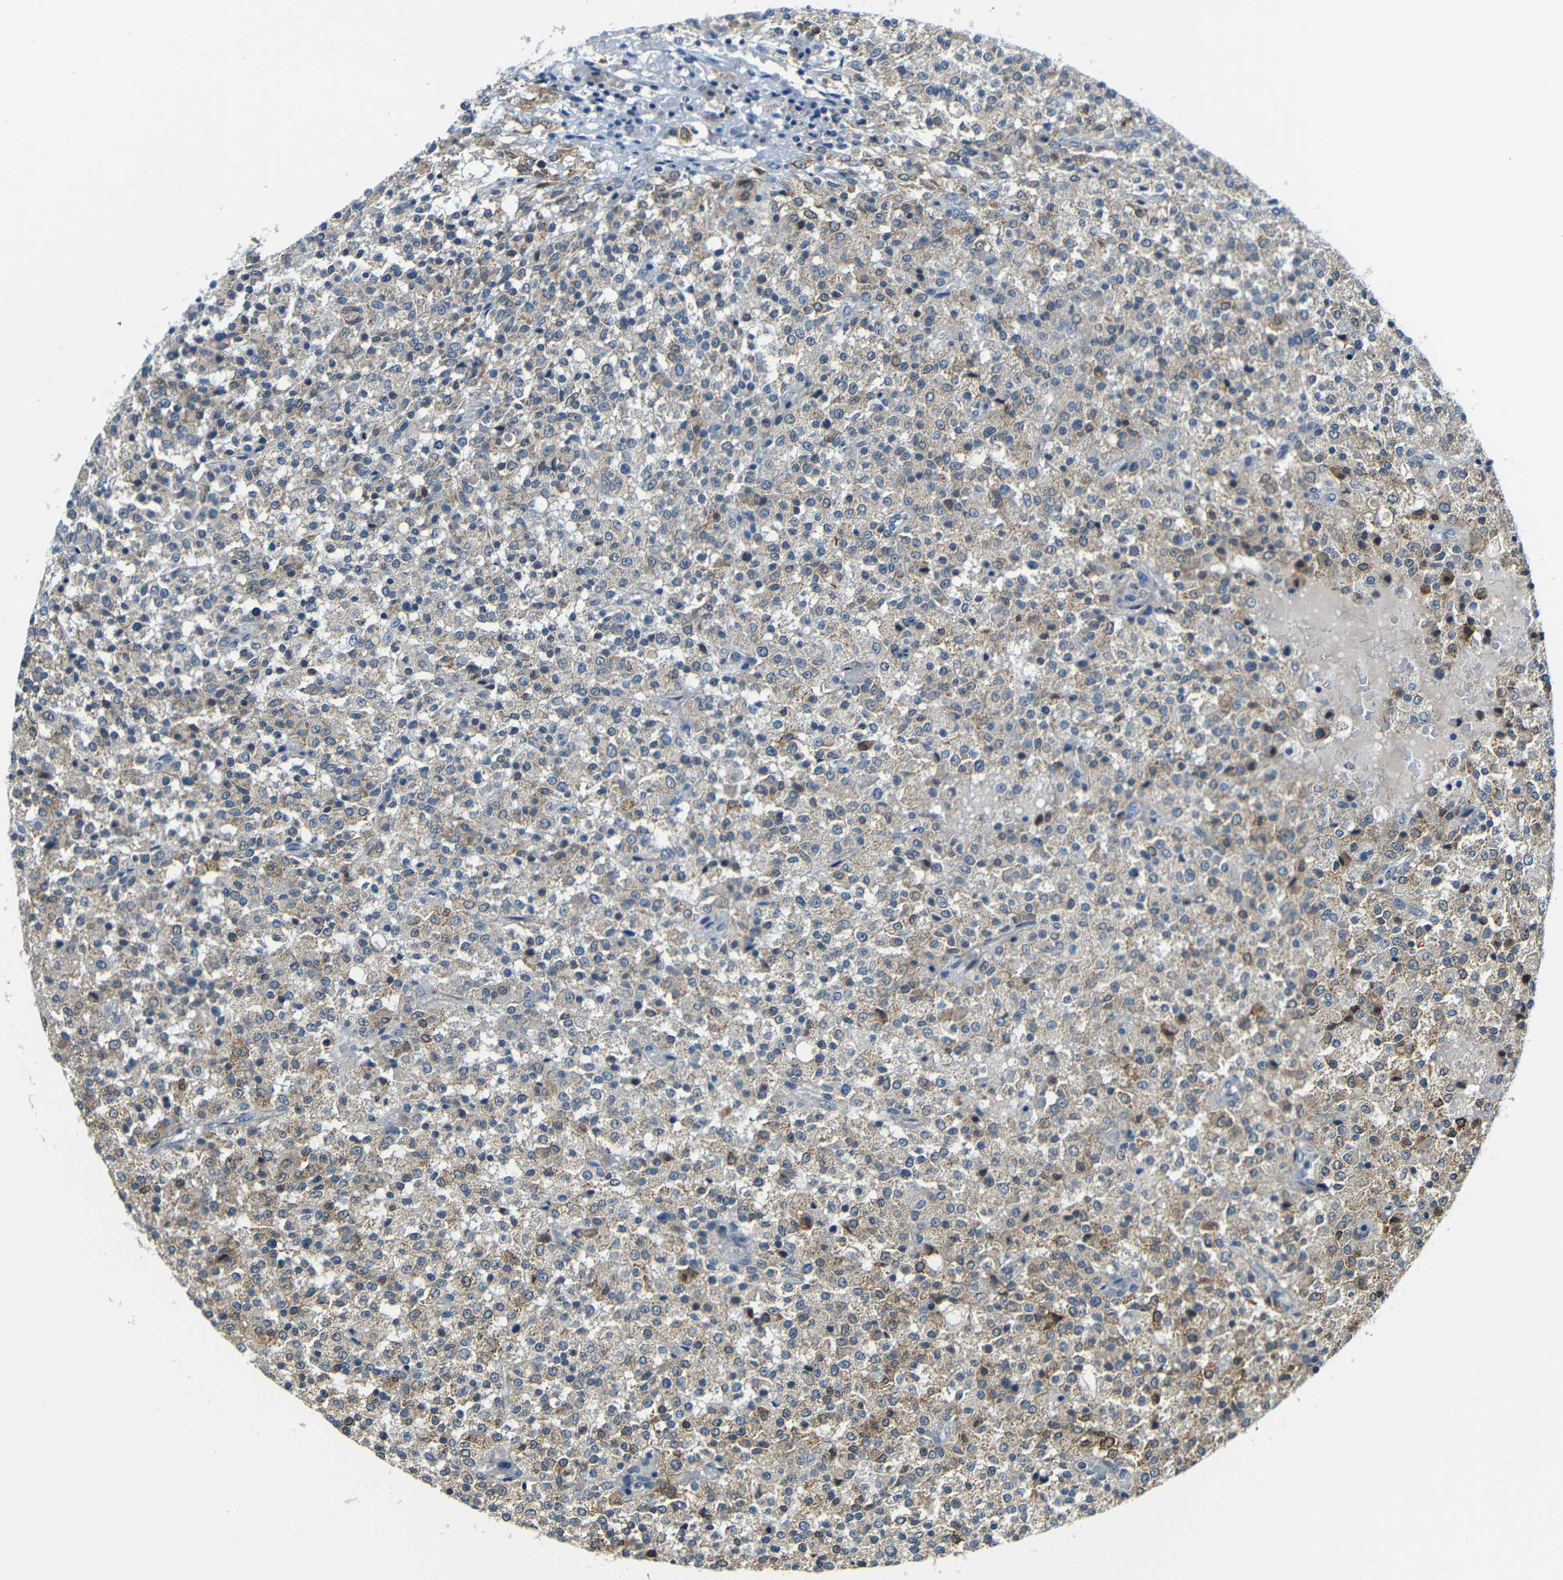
{"staining": {"intensity": "weak", "quantity": "<25%", "location": "cytoplasmic/membranous"}, "tissue": "testis cancer", "cell_type": "Tumor cells", "image_type": "cancer", "snomed": [{"axis": "morphology", "description": "Seminoma, NOS"}, {"axis": "topography", "description": "Testis"}], "caption": "Tumor cells are negative for brown protein staining in testis cancer (seminoma). The staining is performed using DAB (3,3'-diaminobenzidine) brown chromogen with nuclei counter-stained in using hematoxylin.", "gene": "FNDC3A", "patient": {"sex": "male", "age": 59}}